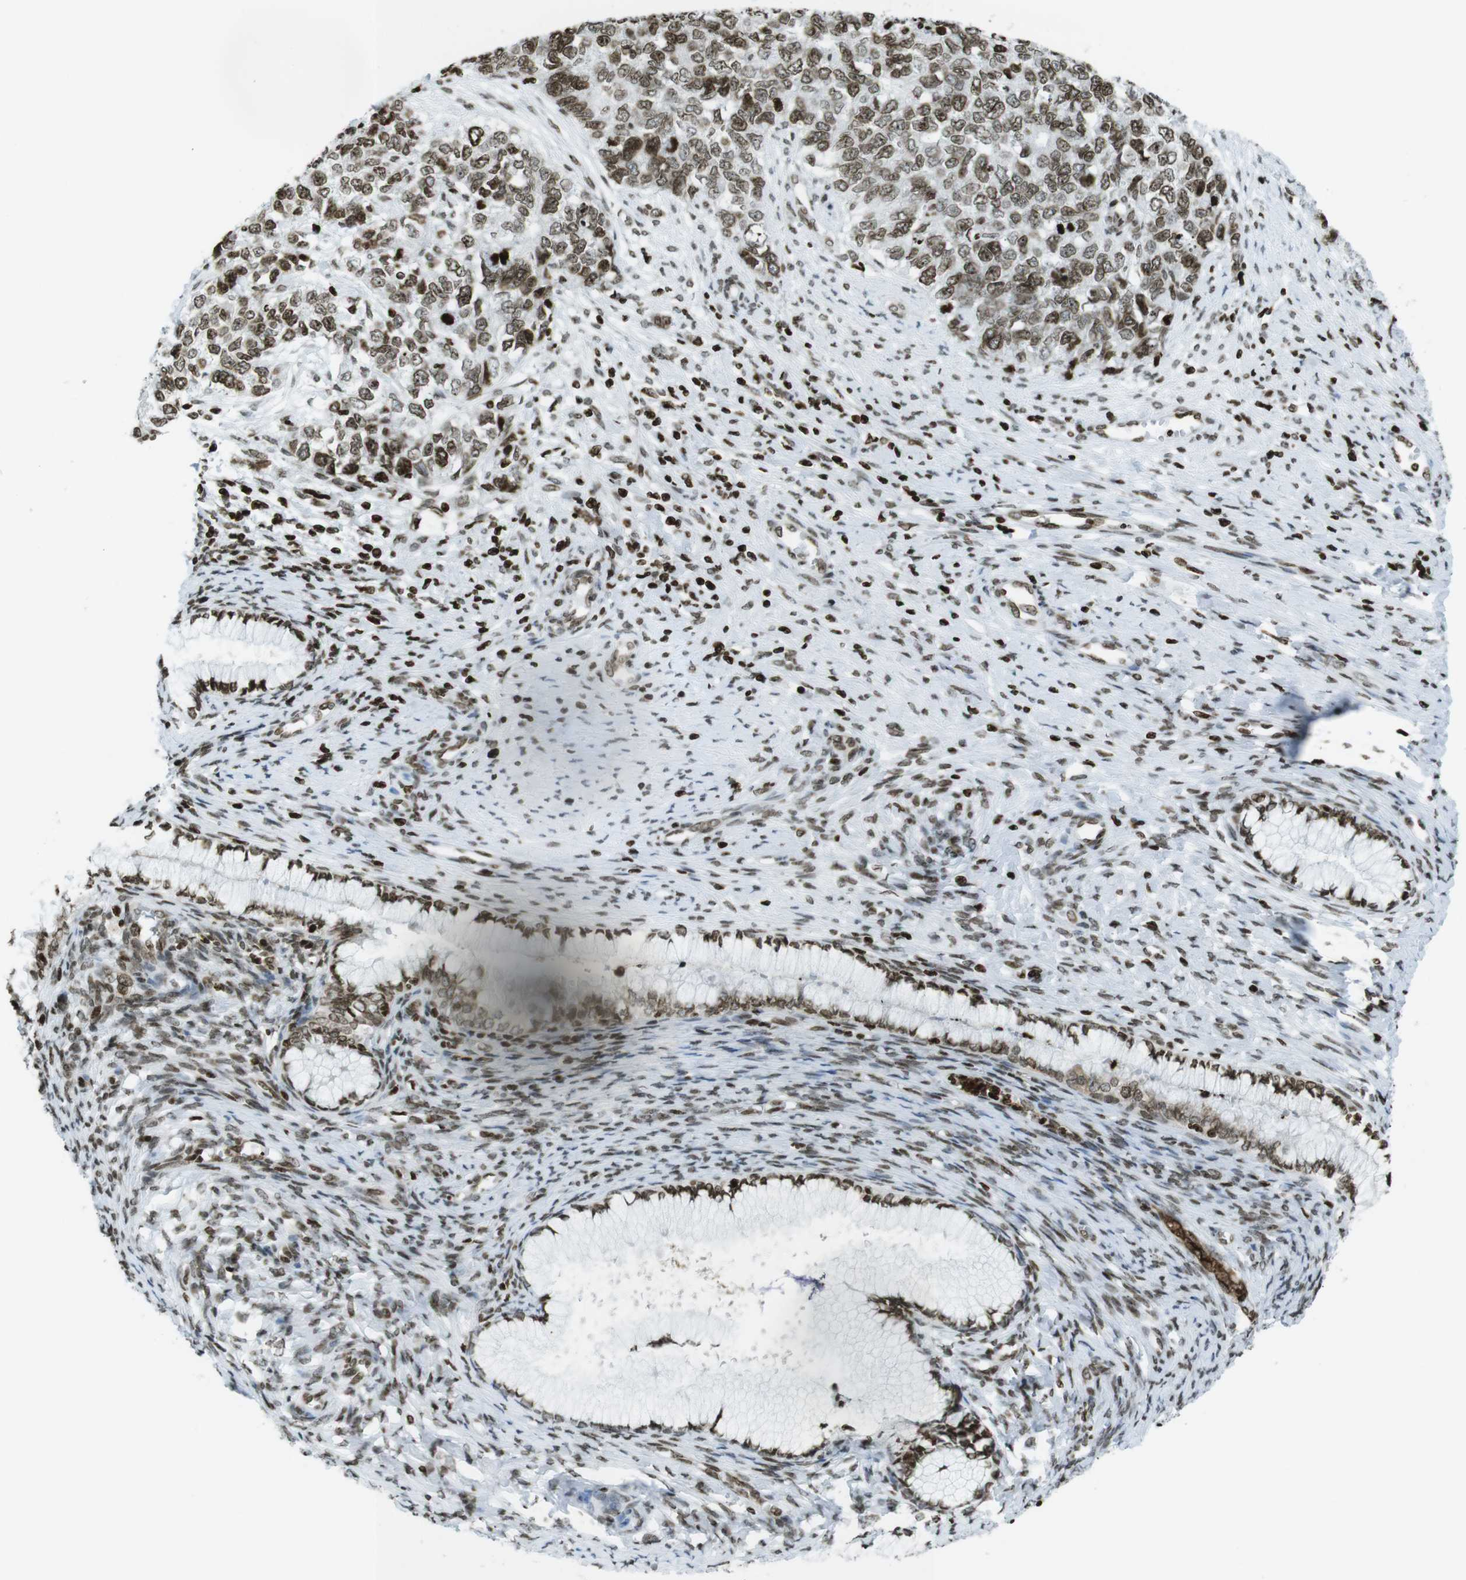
{"staining": {"intensity": "moderate", "quantity": ">75%", "location": "nuclear"}, "tissue": "cervical cancer", "cell_type": "Tumor cells", "image_type": "cancer", "snomed": [{"axis": "morphology", "description": "Squamous cell carcinoma, NOS"}, {"axis": "topography", "description": "Cervix"}], "caption": "This photomicrograph shows immunohistochemistry (IHC) staining of human squamous cell carcinoma (cervical), with medium moderate nuclear staining in approximately >75% of tumor cells.", "gene": "H2AC8", "patient": {"sex": "female", "age": 63}}